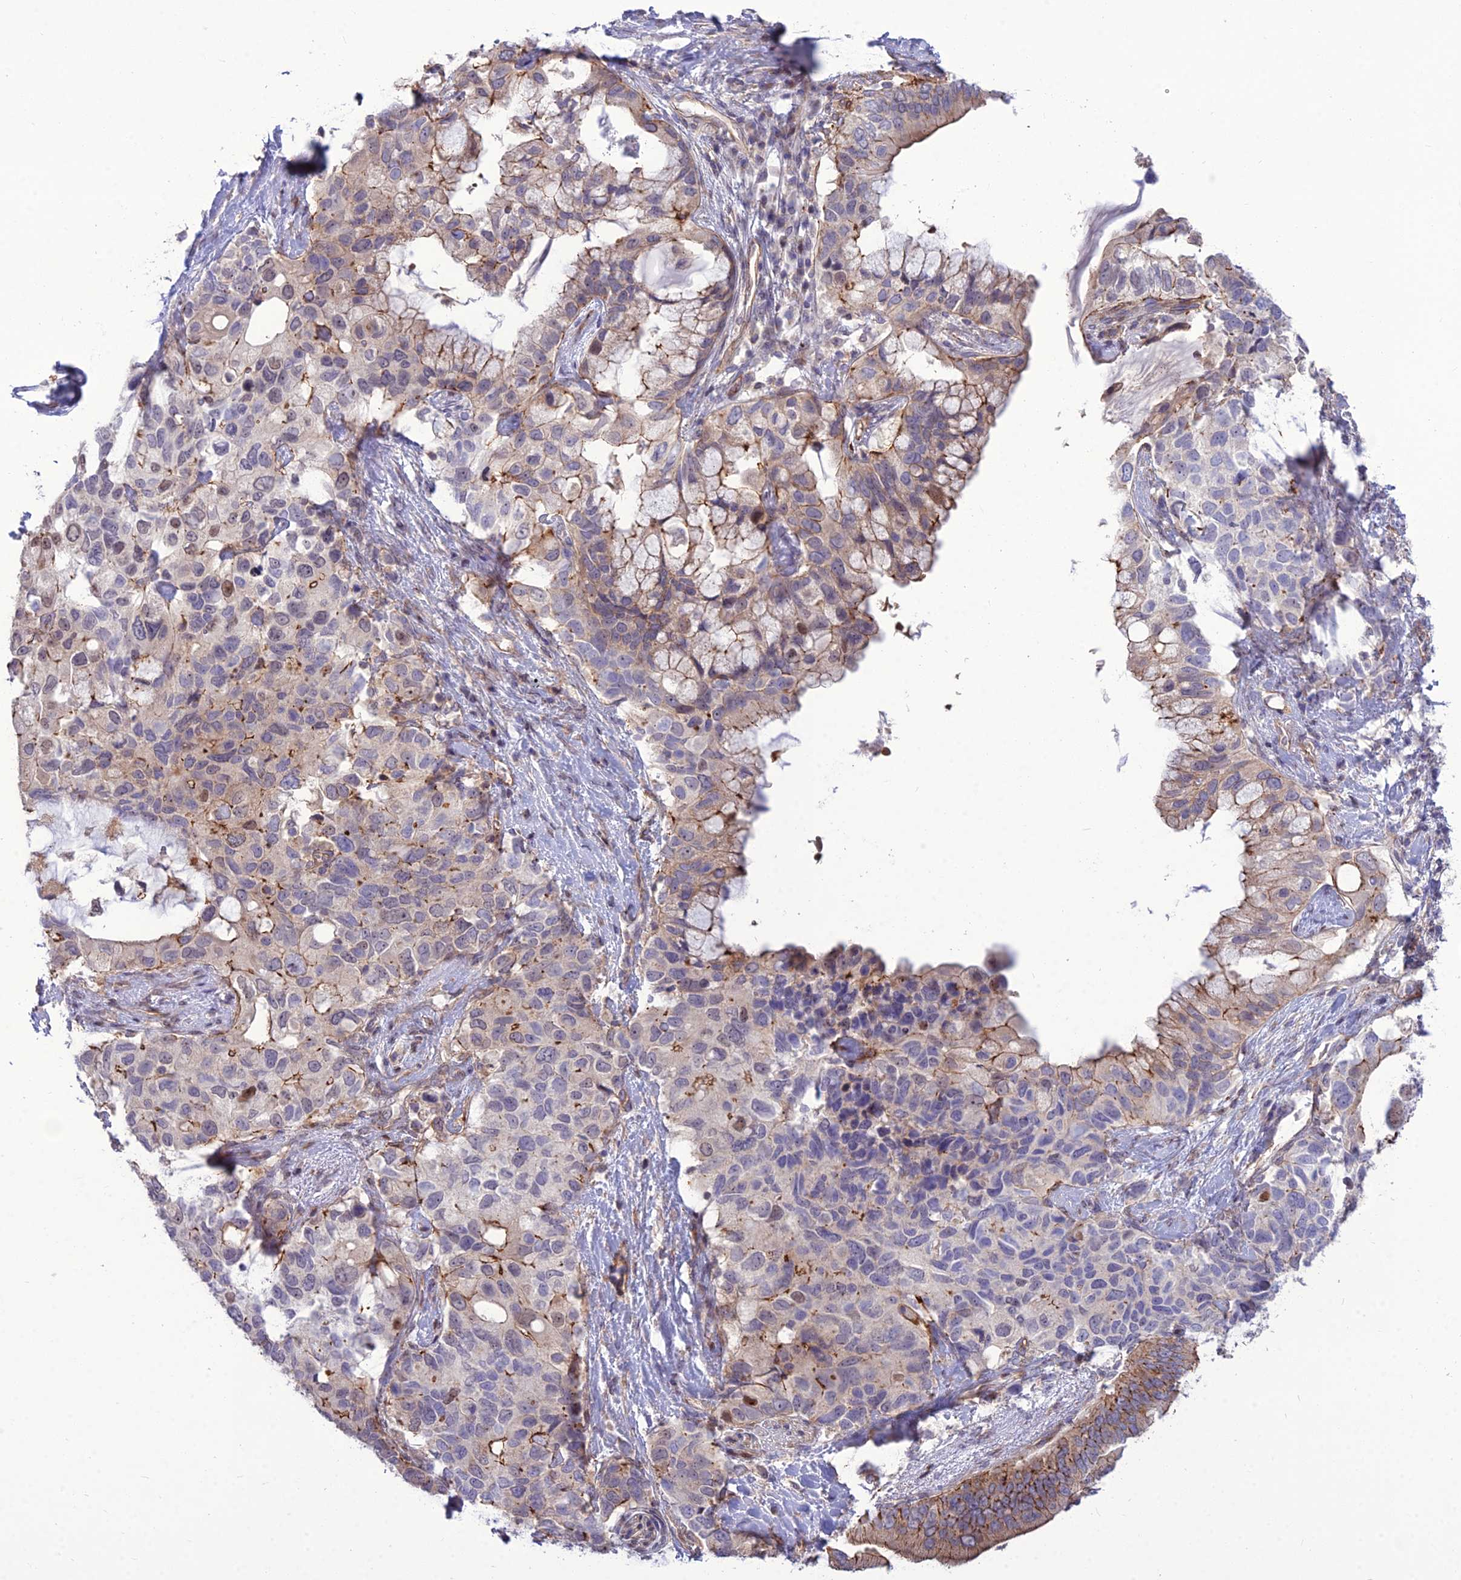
{"staining": {"intensity": "moderate", "quantity": "<25%", "location": "cytoplasmic/membranous"}, "tissue": "pancreatic cancer", "cell_type": "Tumor cells", "image_type": "cancer", "snomed": [{"axis": "morphology", "description": "Adenocarcinoma, NOS"}, {"axis": "topography", "description": "Pancreas"}], "caption": "Immunohistochemistry (IHC) image of human pancreatic cancer stained for a protein (brown), which exhibits low levels of moderate cytoplasmic/membranous staining in approximately <25% of tumor cells.", "gene": "TSPYL2", "patient": {"sex": "female", "age": 56}}